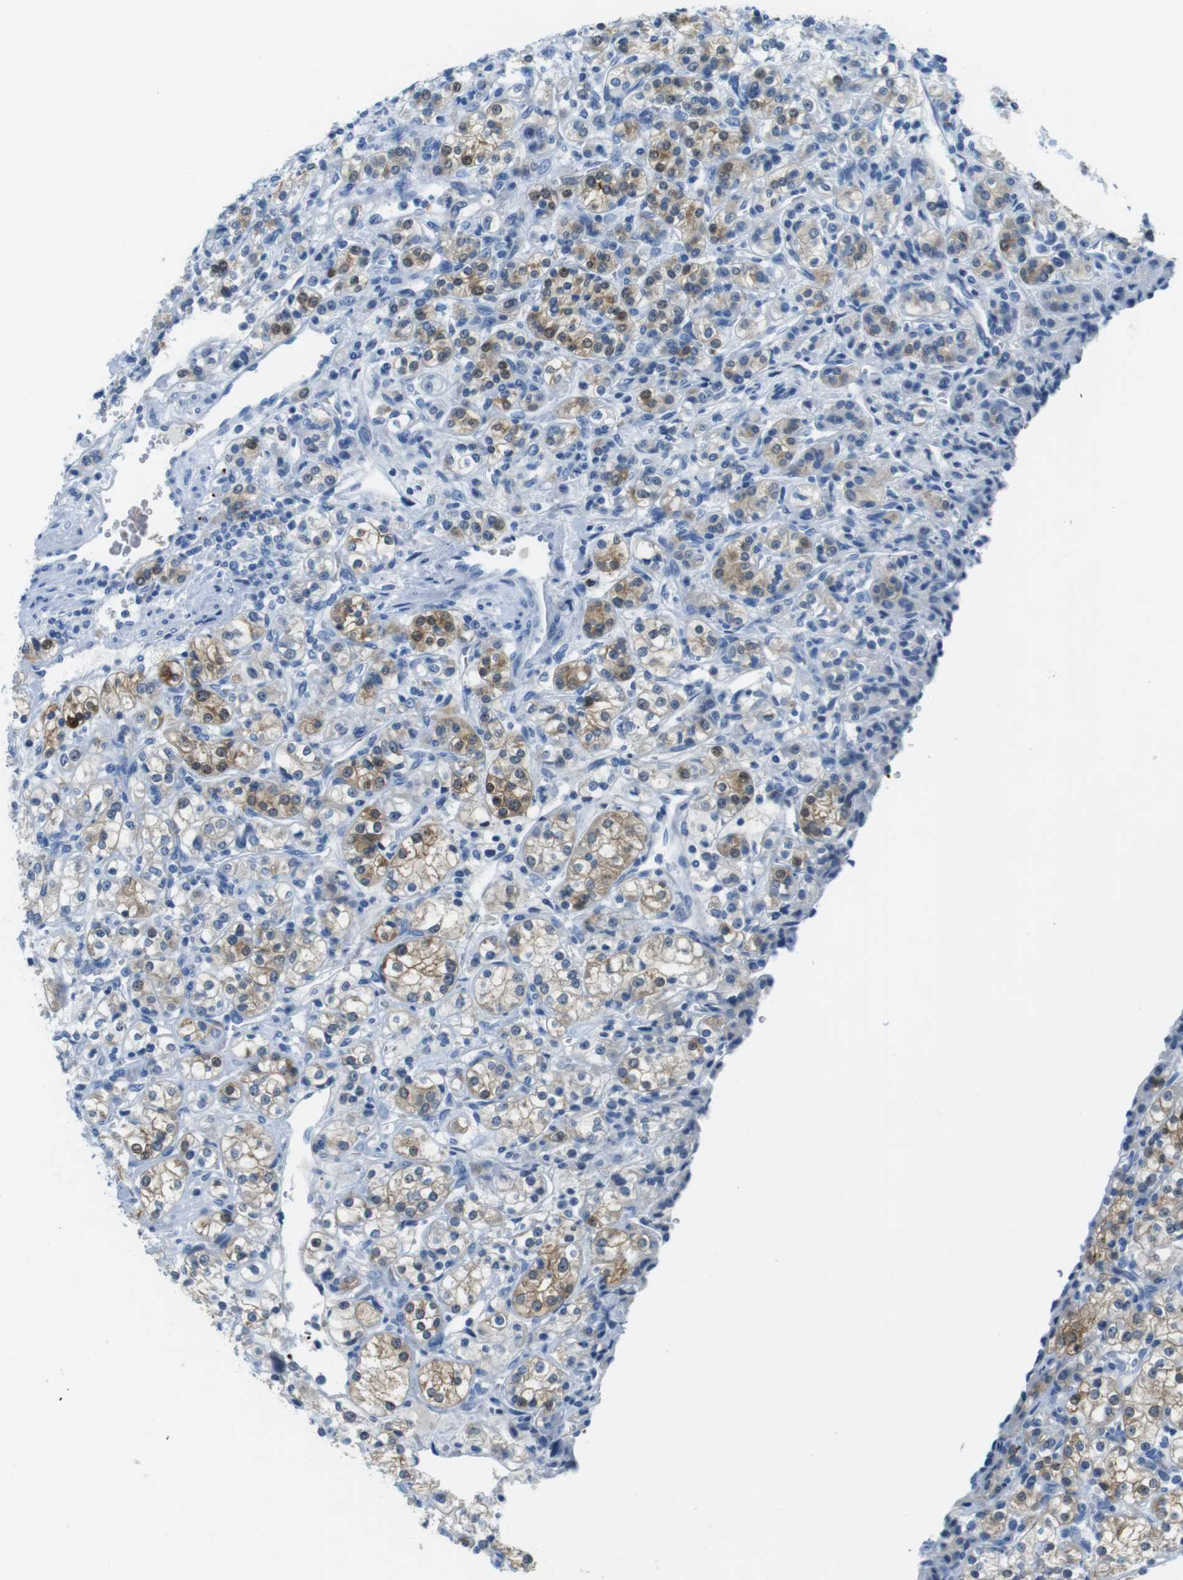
{"staining": {"intensity": "moderate", "quantity": "<25%", "location": "cytoplasmic/membranous"}, "tissue": "renal cancer", "cell_type": "Tumor cells", "image_type": "cancer", "snomed": [{"axis": "morphology", "description": "Adenocarcinoma, NOS"}, {"axis": "topography", "description": "Kidney"}], "caption": "Protein expression analysis of adenocarcinoma (renal) displays moderate cytoplasmic/membranous staining in about <25% of tumor cells.", "gene": "TFAP2C", "patient": {"sex": "male", "age": 77}}